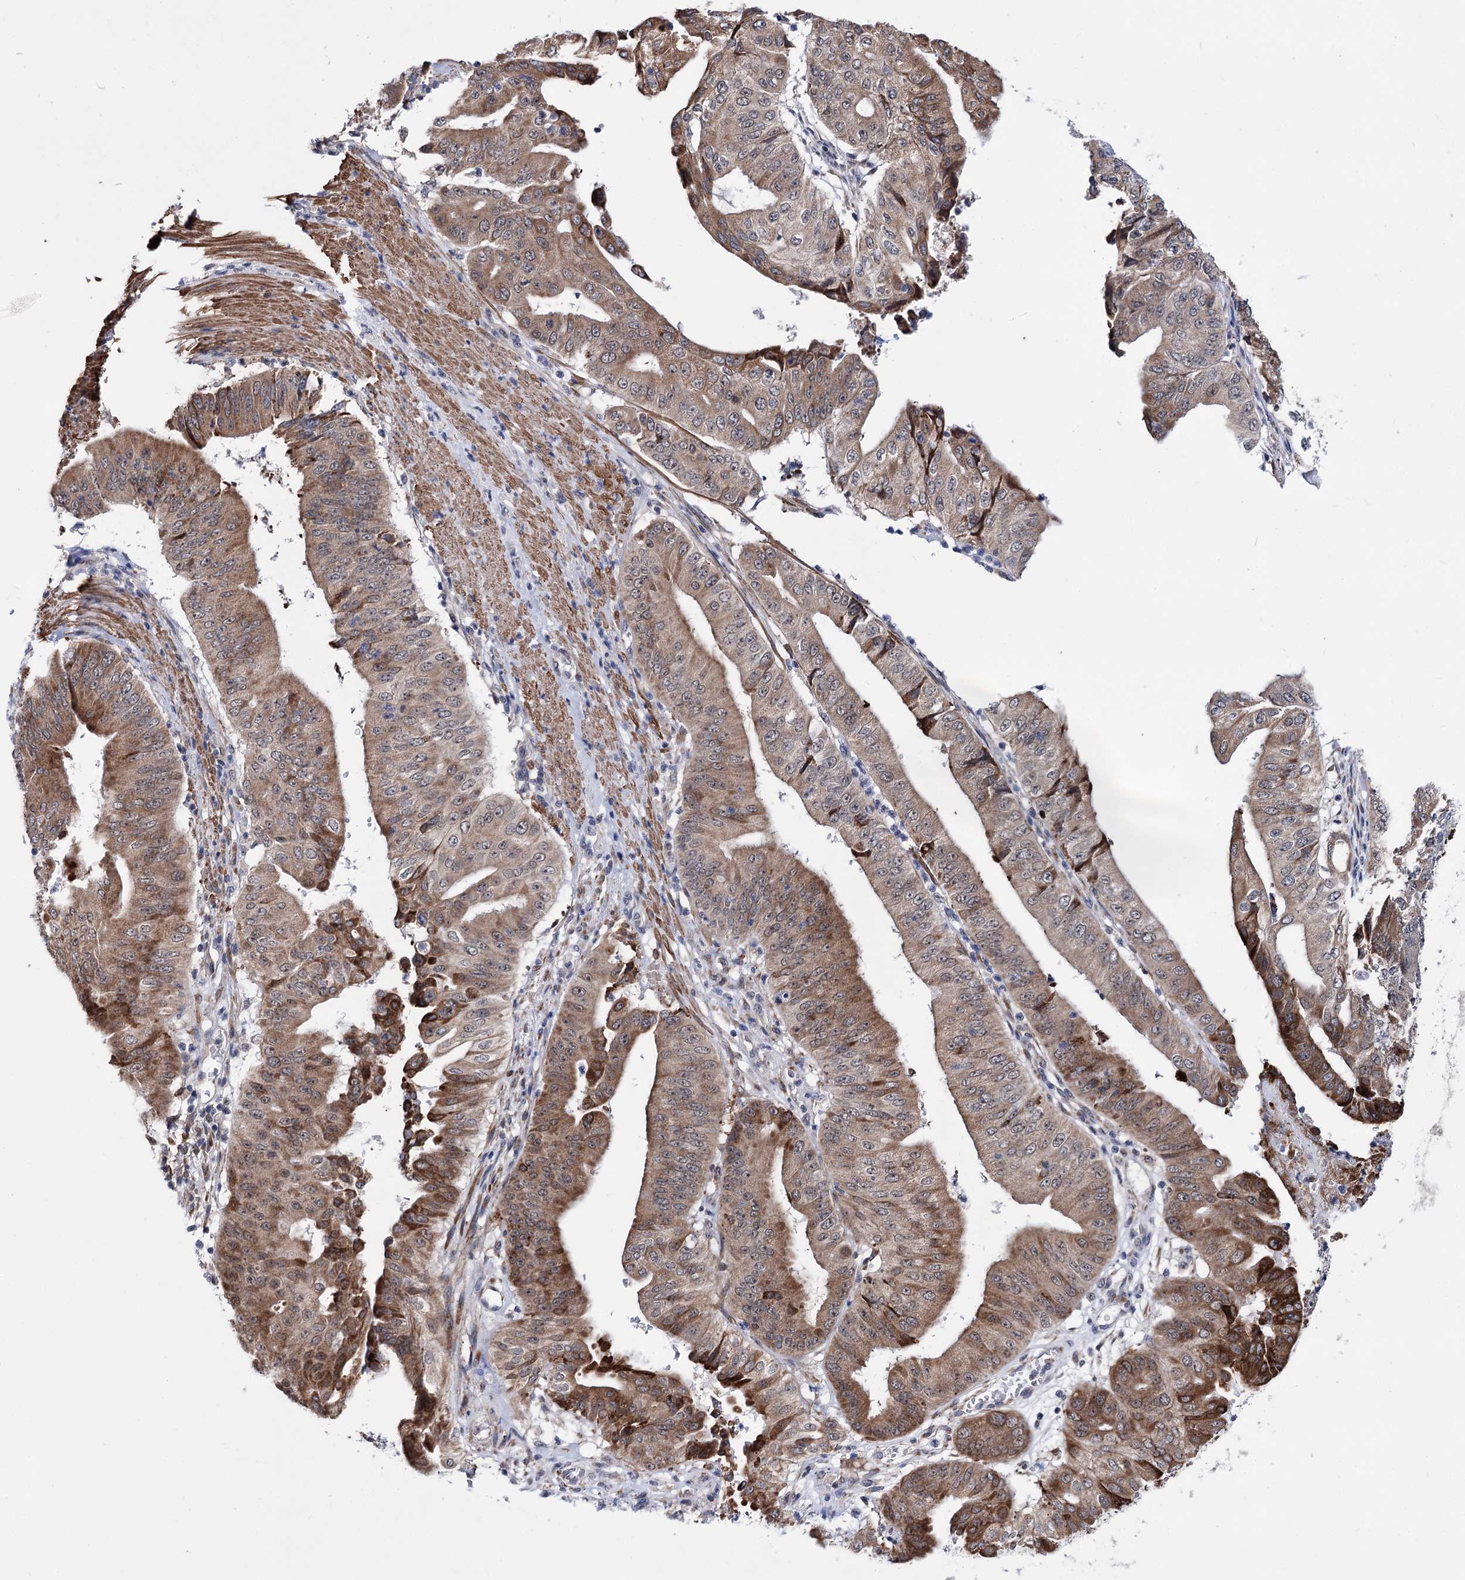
{"staining": {"intensity": "strong", "quantity": "25%-75%", "location": "cytoplasmic/membranous,nuclear"}, "tissue": "pancreatic cancer", "cell_type": "Tumor cells", "image_type": "cancer", "snomed": [{"axis": "morphology", "description": "Adenocarcinoma, NOS"}, {"axis": "topography", "description": "Pancreas"}], "caption": "Protein expression analysis of adenocarcinoma (pancreatic) reveals strong cytoplasmic/membranous and nuclear expression in approximately 25%-75% of tumor cells.", "gene": "PPRC1", "patient": {"sex": "female", "age": 77}}